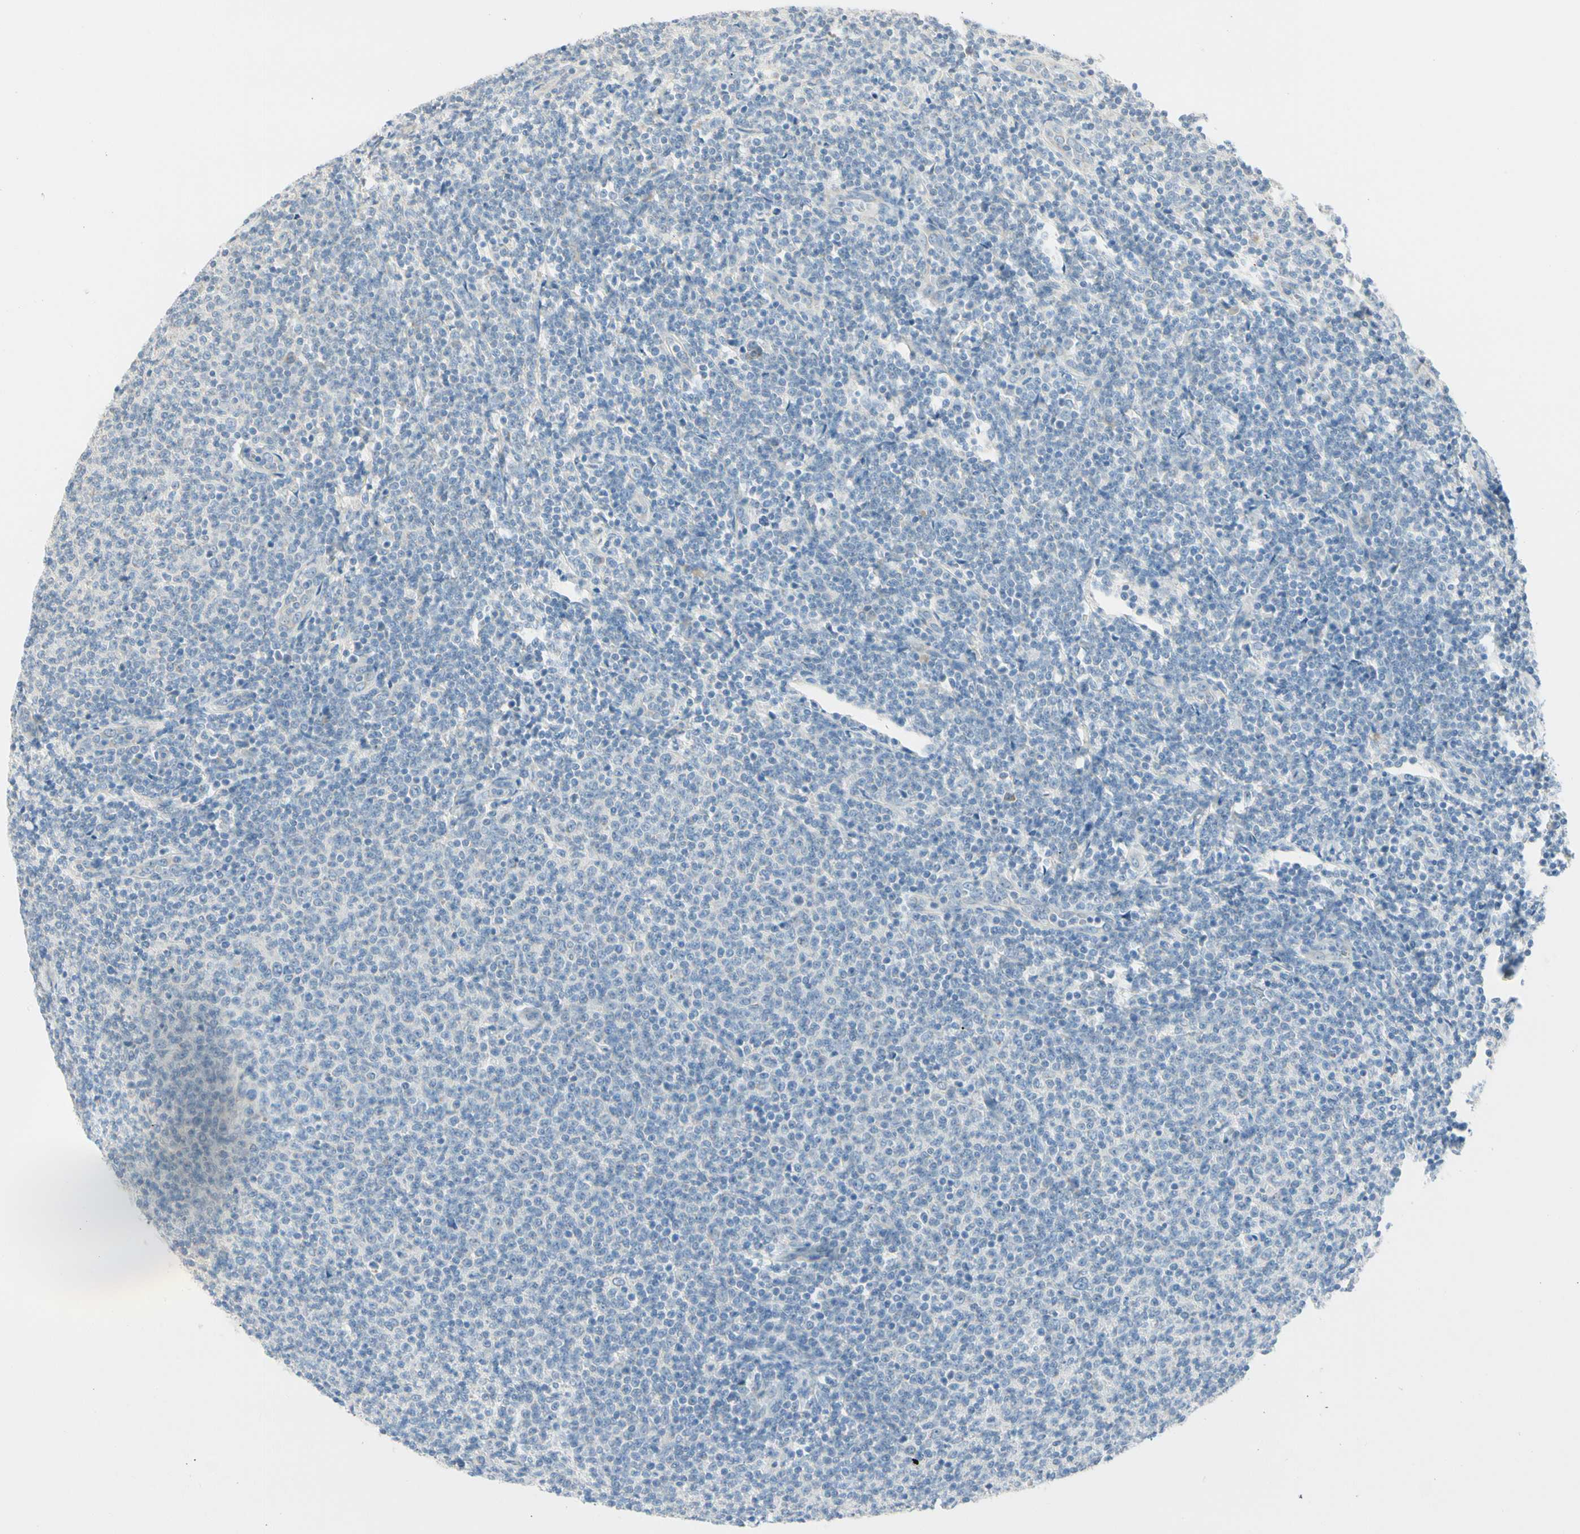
{"staining": {"intensity": "negative", "quantity": "none", "location": "none"}, "tissue": "lymphoma", "cell_type": "Tumor cells", "image_type": "cancer", "snomed": [{"axis": "morphology", "description": "Malignant lymphoma, non-Hodgkin's type, Low grade"}, {"axis": "topography", "description": "Lymph node"}], "caption": "Low-grade malignant lymphoma, non-Hodgkin's type was stained to show a protein in brown. There is no significant staining in tumor cells. (DAB immunohistochemistry with hematoxylin counter stain).", "gene": "ALDH18A1", "patient": {"sex": "male", "age": 66}}